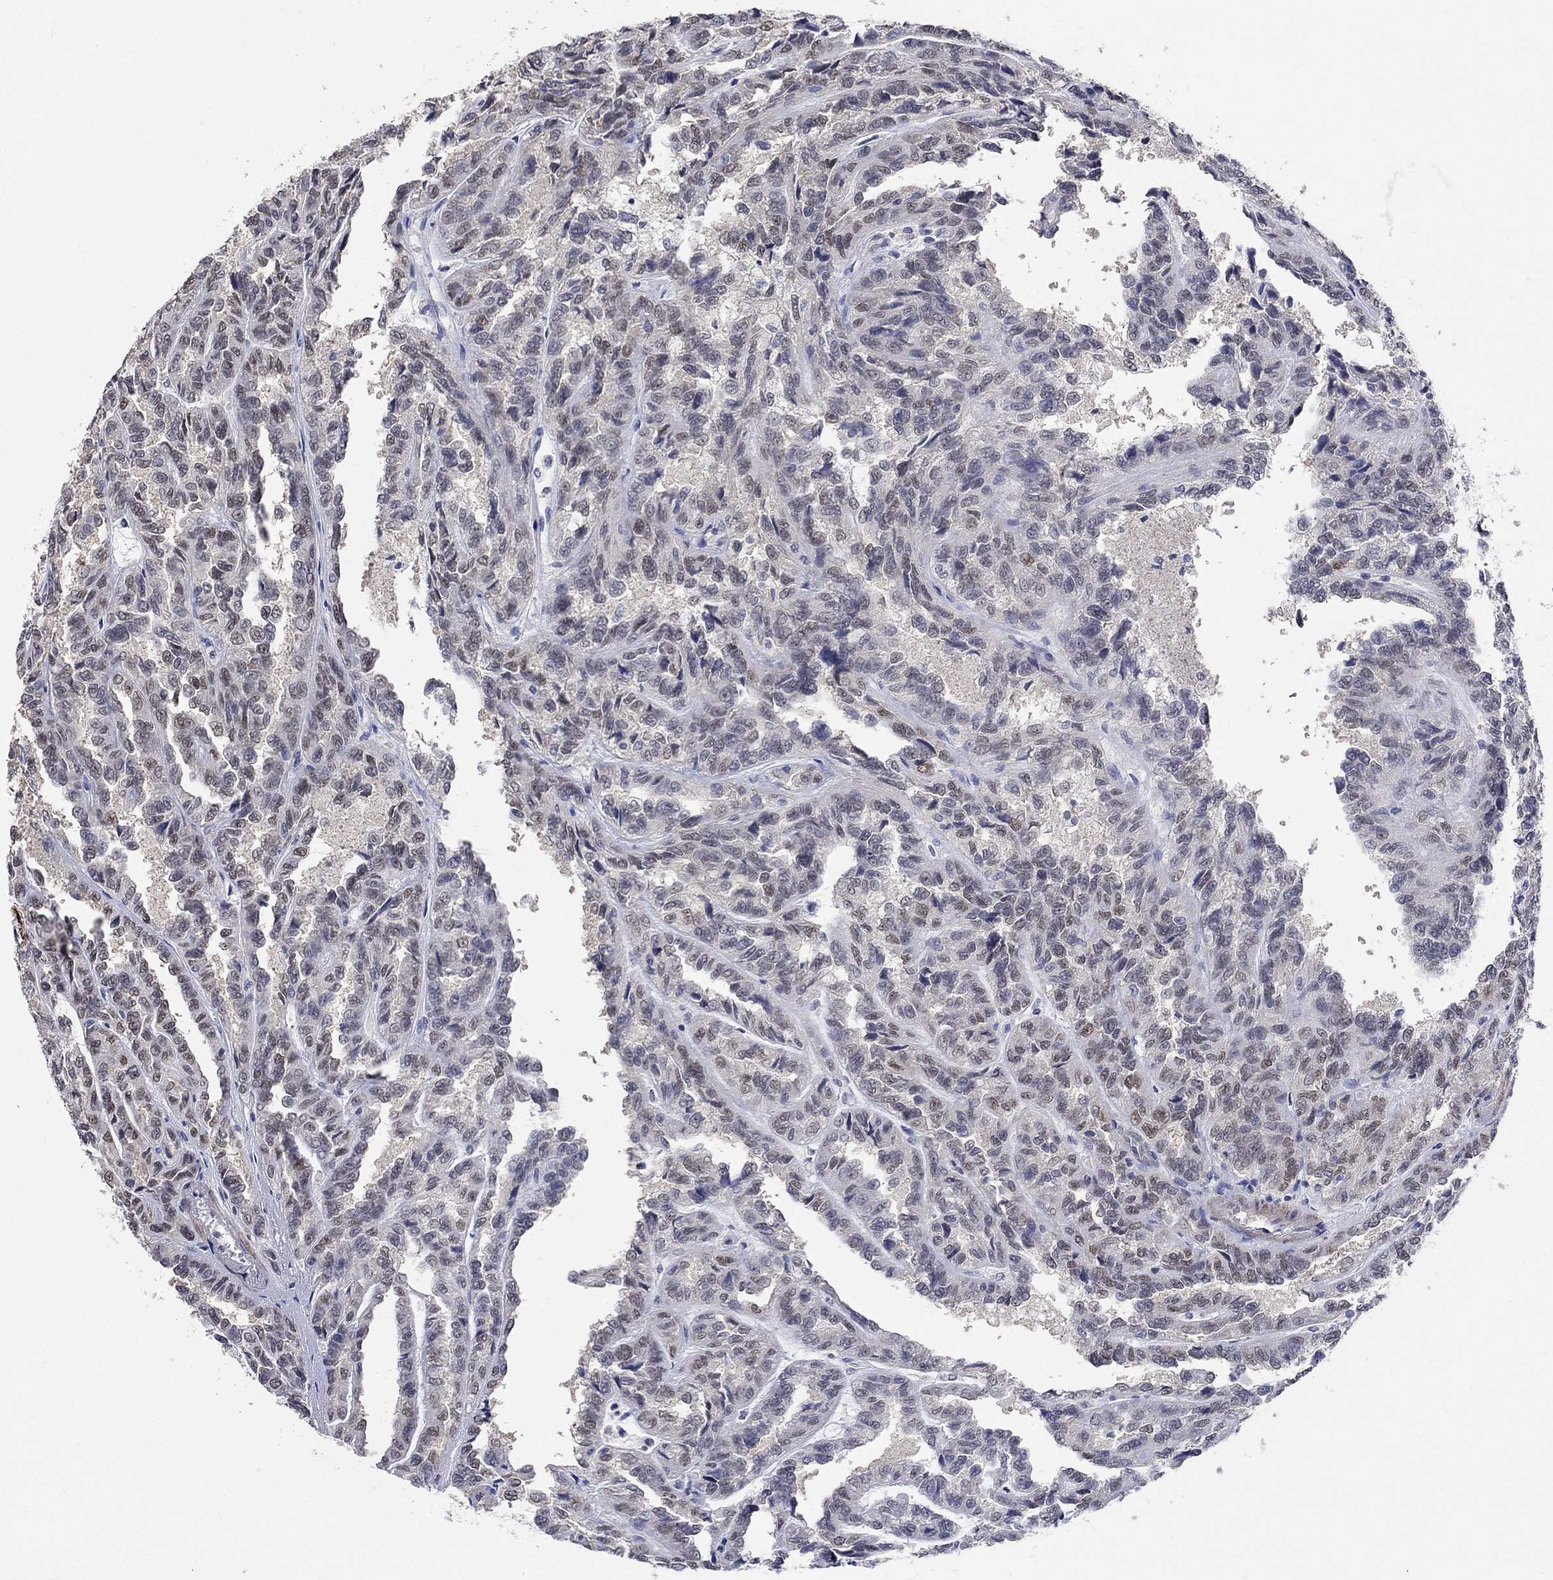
{"staining": {"intensity": "negative", "quantity": "none", "location": "none"}, "tissue": "renal cancer", "cell_type": "Tumor cells", "image_type": "cancer", "snomed": [{"axis": "morphology", "description": "Adenocarcinoma, NOS"}, {"axis": "topography", "description": "Kidney"}], "caption": "High power microscopy photomicrograph of an IHC image of renal cancer, revealing no significant expression in tumor cells. (Brightfield microscopy of DAB (3,3'-diaminobenzidine) IHC at high magnification).", "gene": "ZBTB18", "patient": {"sex": "male", "age": 79}}